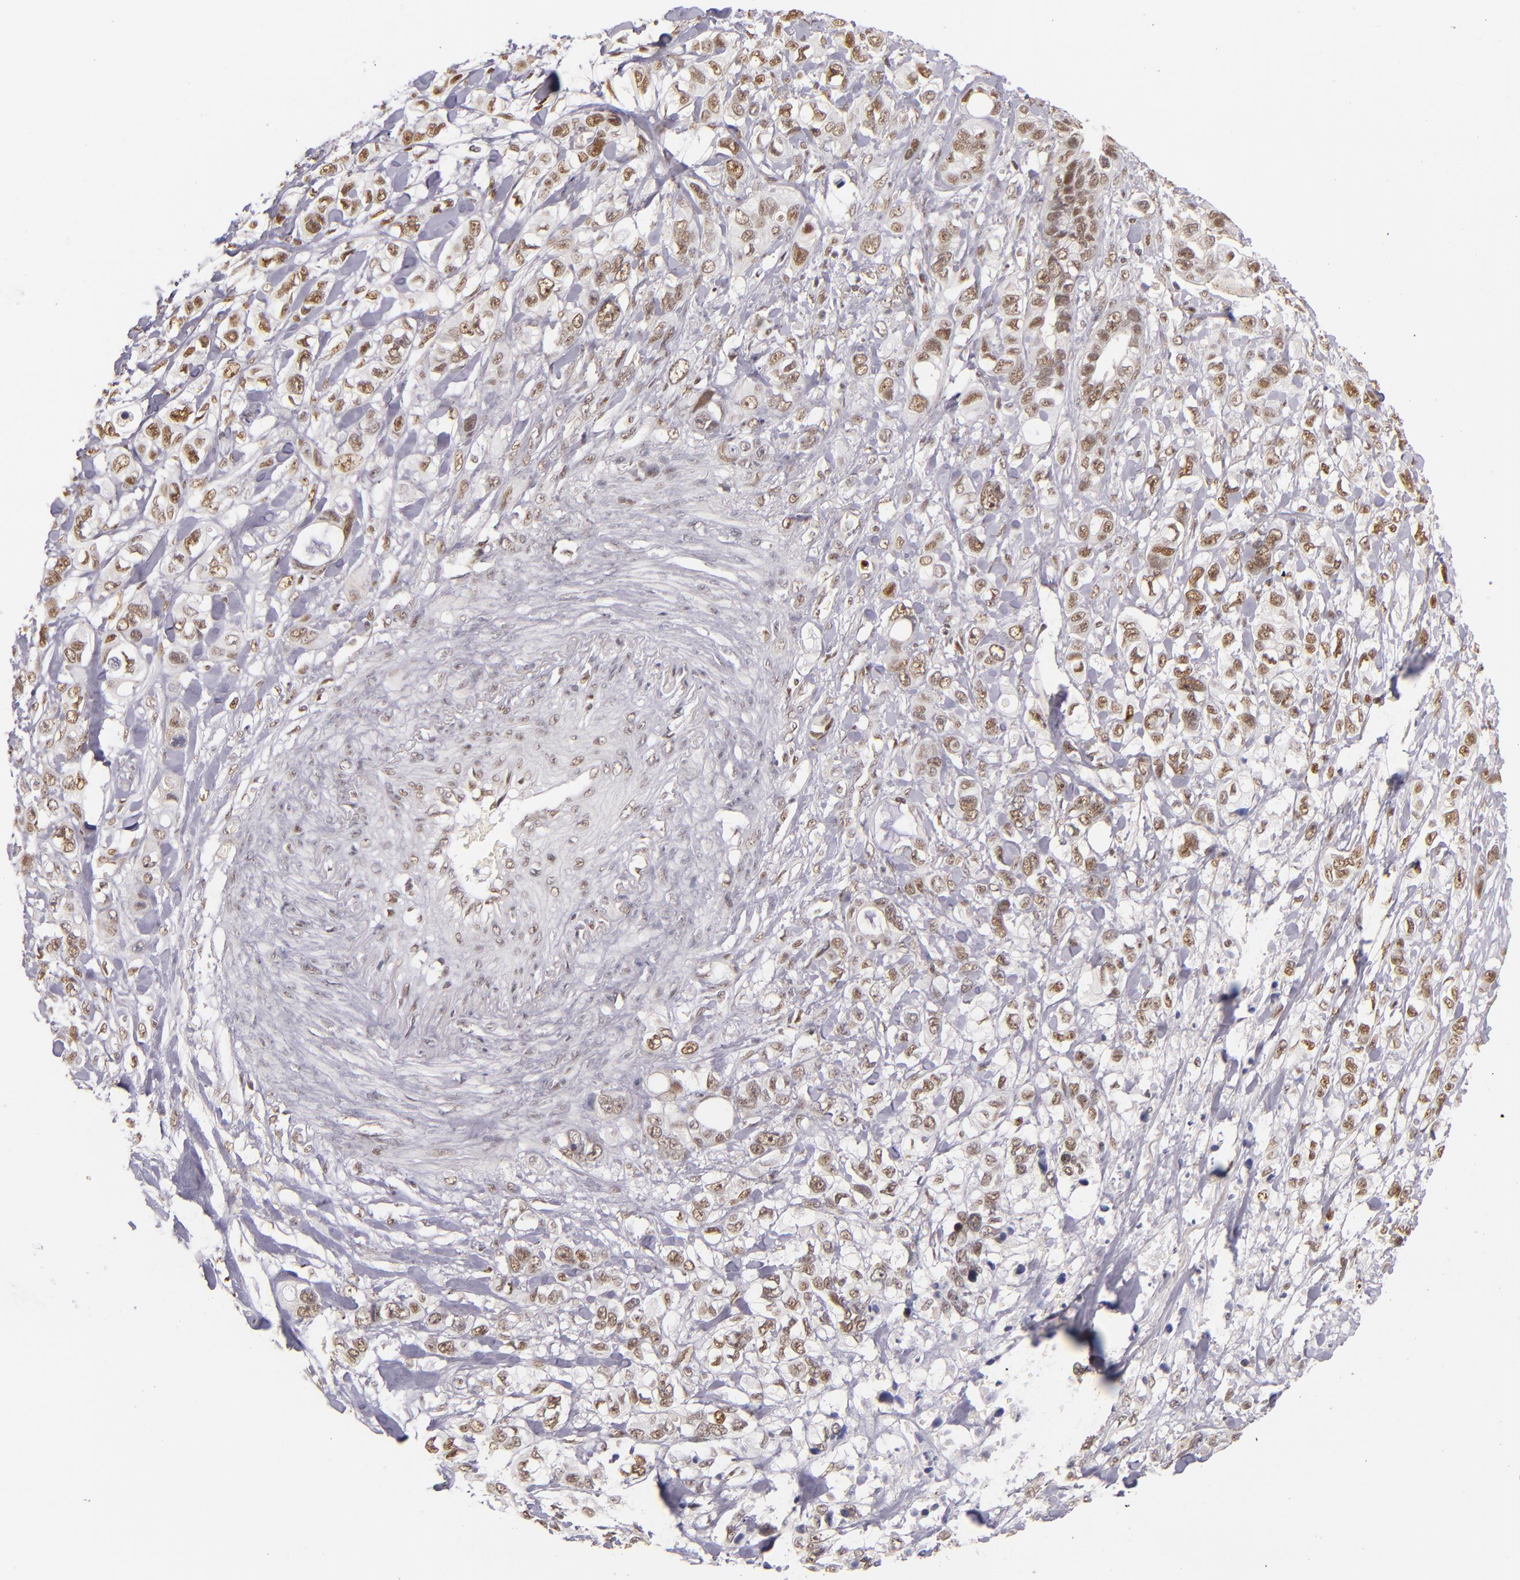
{"staining": {"intensity": "moderate", "quantity": ">75%", "location": "nuclear"}, "tissue": "stomach cancer", "cell_type": "Tumor cells", "image_type": "cancer", "snomed": [{"axis": "morphology", "description": "Adenocarcinoma, NOS"}, {"axis": "topography", "description": "Stomach, upper"}], "caption": "Brown immunohistochemical staining in stomach cancer (adenocarcinoma) demonstrates moderate nuclear staining in approximately >75% of tumor cells.", "gene": "NCOR2", "patient": {"sex": "male", "age": 47}}